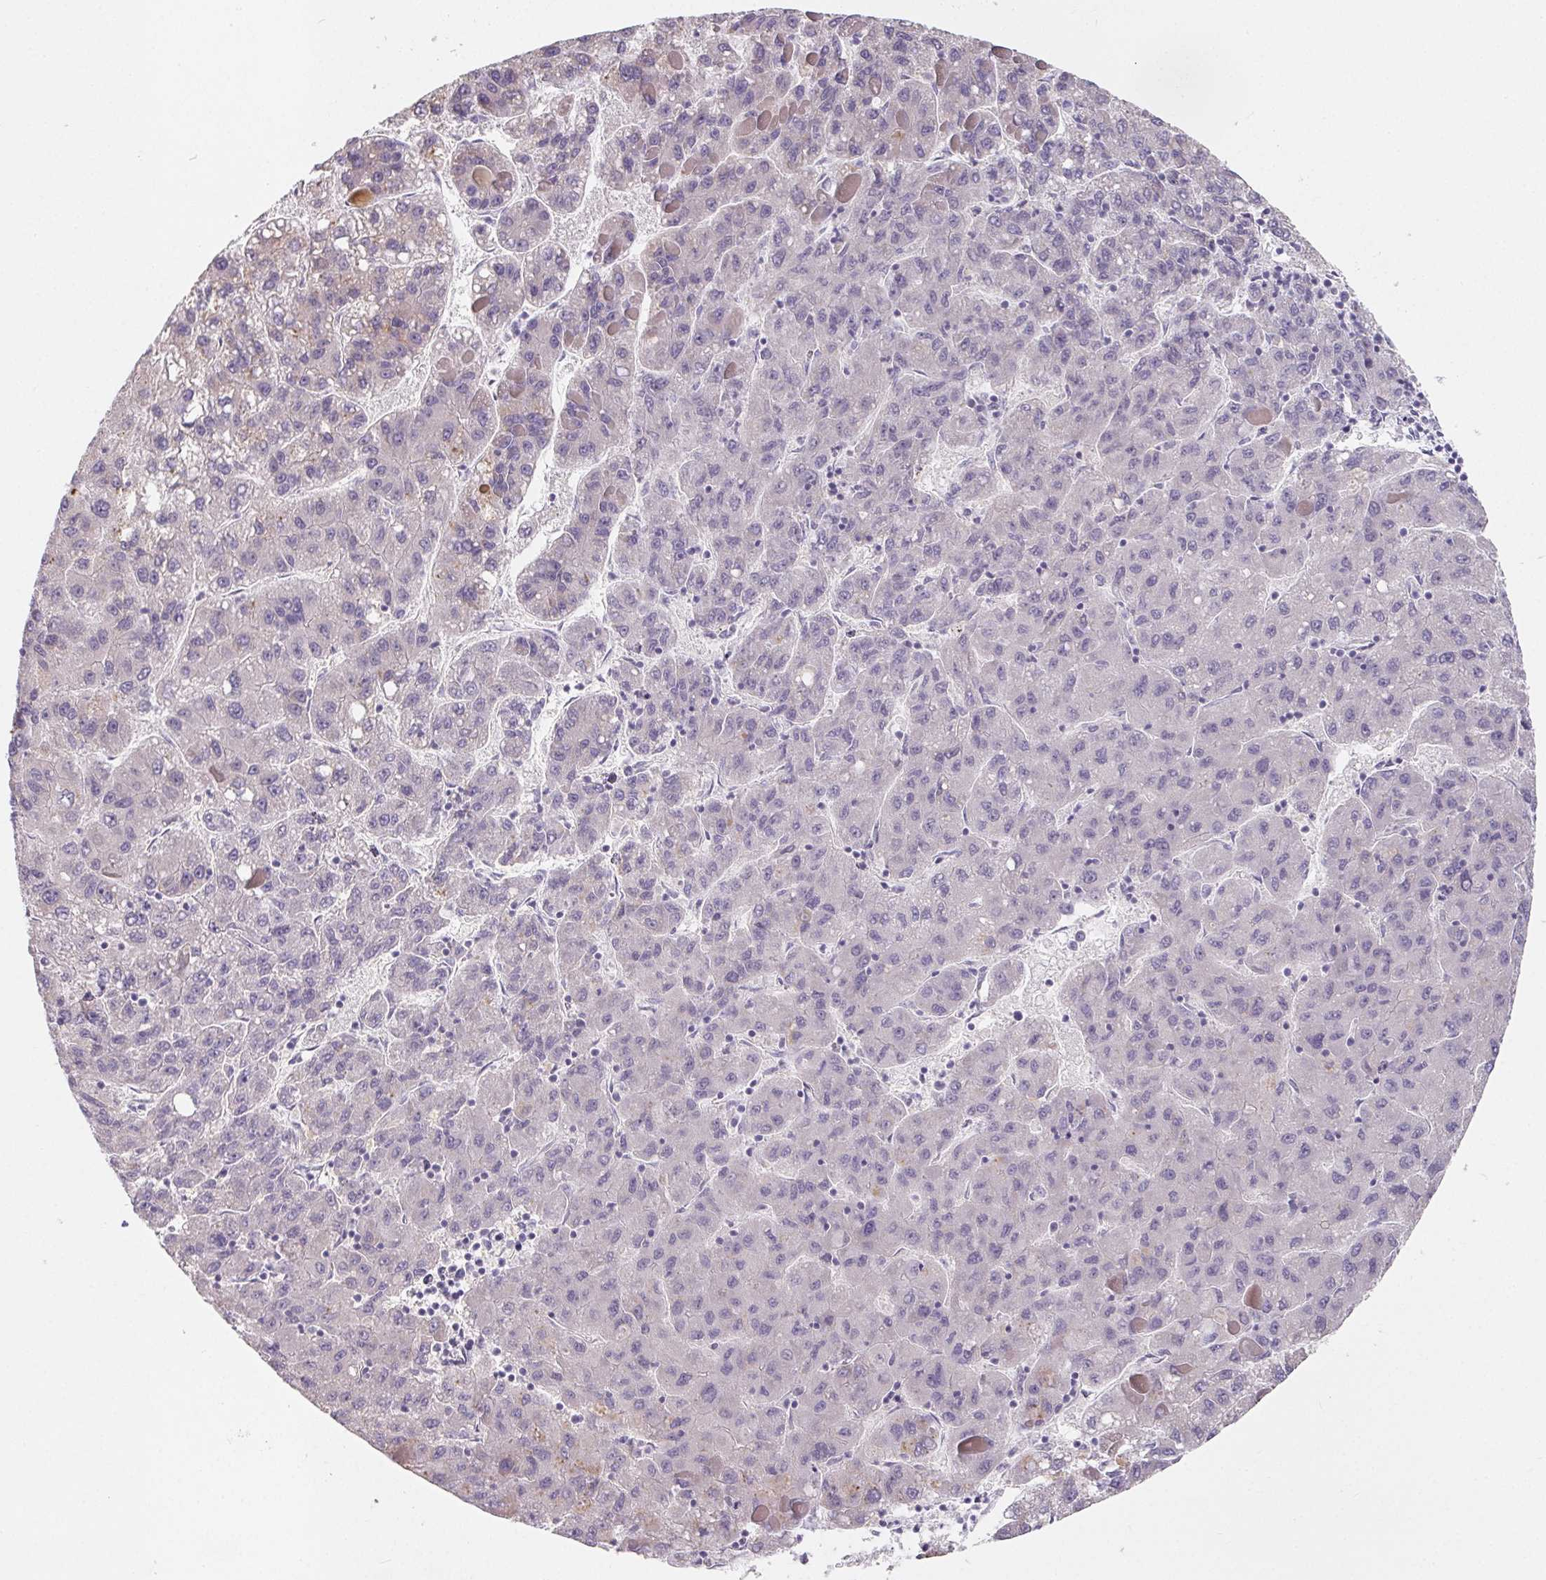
{"staining": {"intensity": "negative", "quantity": "none", "location": "none"}, "tissue": "liver cancer", "cell_type": "Tumor cells", "image_type": "cancer", "snomed": [{"axis": "morphology", "description": "Carcinoma, Hepatocellular, NOS"}, {"axis": "topography", "description": "Liver"}], "caption": "This is a image of immunohistochemistry (IHC) staining of liver cancer (hepatocellular carcinoma), which shows no positivity in tumor cells.", "gene": "FDX1", "patient": {"sex": "female", "age": 82}}